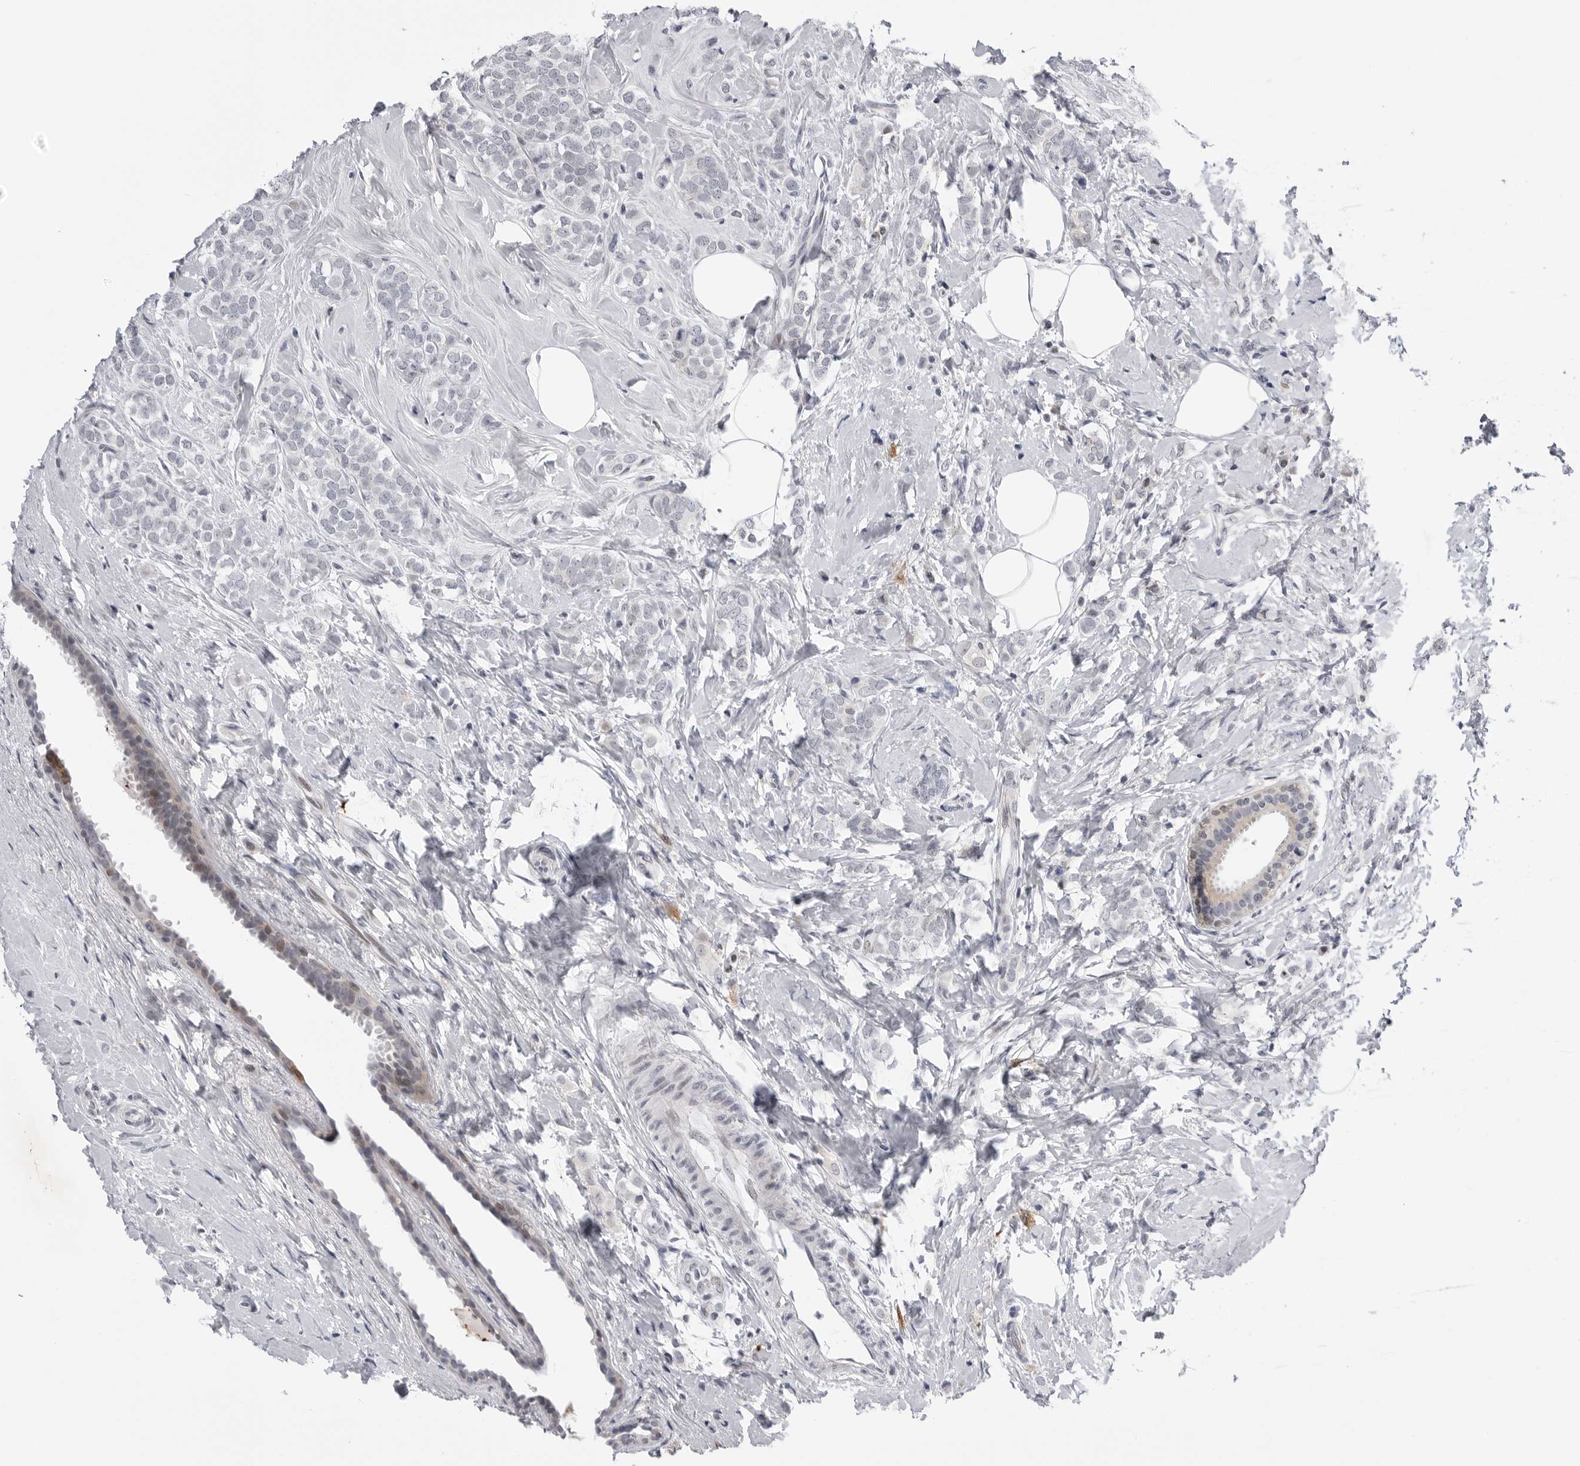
{"staining": {"intensity": "negative", "quantity": "none", "location": "none"}, "tissue": "breast cancer", "cell_type": "Tumor cells", "image_type": "cancer", "snomed": [{"axis": "morphology", "description": "Lobular carcinoma"}, {"axis": "topography", "description": "Breast"}], "caption": "A high-resolution micrograph shows immunohistochemistry (IHC) staining of breast cancer, which exhibits no significant positivity in tumor cells.", "gene": "CDK20", "patient": {"sex": "female", "age": 47}}